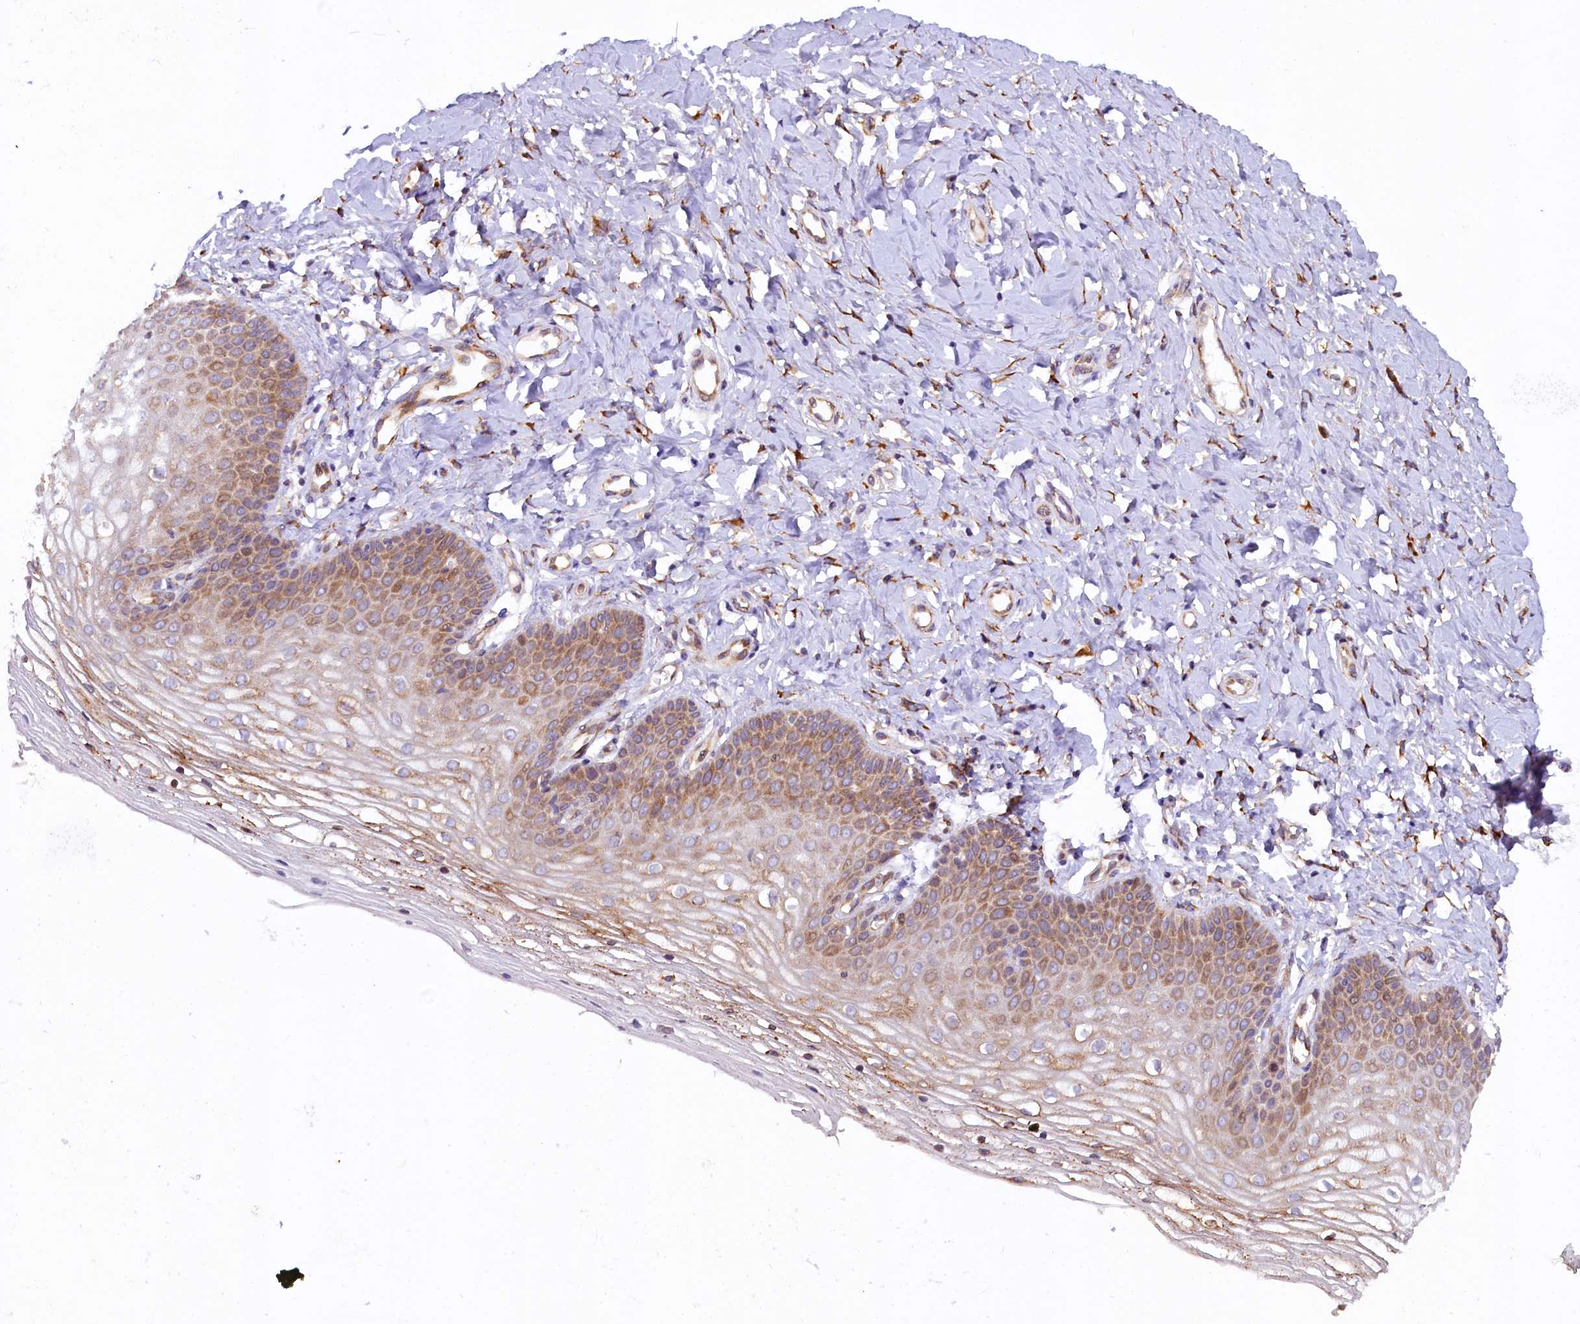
{"staining": {"intensity": "moderate", "quantity": ">75%", "location": "cytoplasmic/membranous"}, "tissue": "vagina", "cell_type": "Squamous epithelial cells", "image_type": "normal", "snomed": [{"axis": "morphology", "description": "Normal tissue, NOS"}, {"axis": "topography", "description": "Vagina"}], "caption": "Immunohistochemical staining of normal human vagina reveals medium levels of moderate cytoplasmic/membranous positivity in approximately >75% of squamous epithelial cells. The staining was performed using DAB, with brown indicating positive protein expression. Nuclei are stained blue with hematoxylin.", "gene": "SSC5D", "patient": {"sex": "female", "age": 68}}